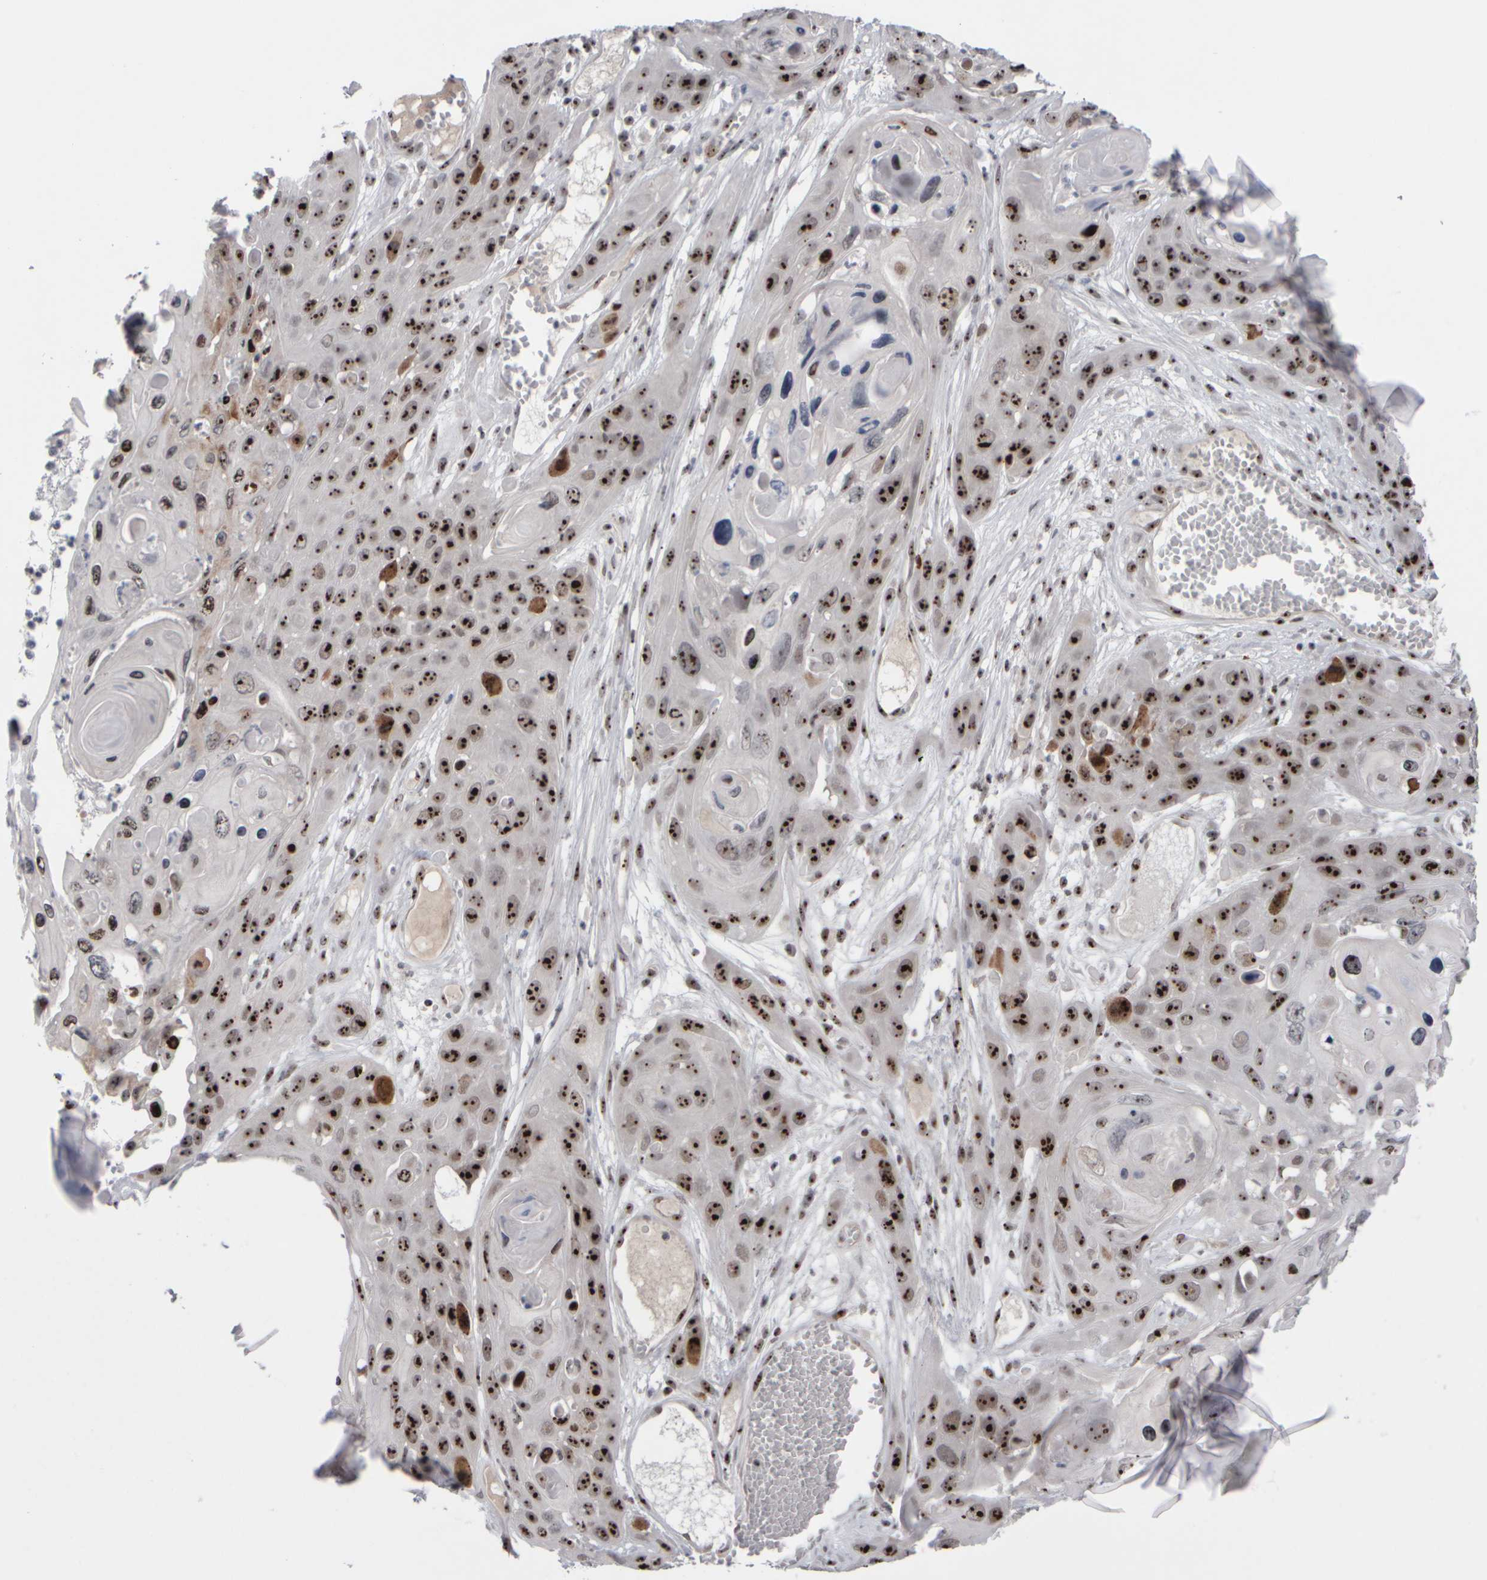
{"staining": {"intensity": "strong", "quantity": ">75%", "location": "nuclear"}, "tissue": "skin cancer", "cell_type": "Tumor cells", "image_type": "cancer", "snomed": [{"axis": "morphology", "description": "Squamous cell carcinoma, NOS"}, {"axis": "topography", "description": "Skin"}], "caption": "This is an image of immunohistochemistry (IHC) staining of squamous cell carcinoma (skin), which shows strong positivity in the nuclear of tumor cells.", "gene": "SURF6", "patient": {"sex": "male", "age": 55}}